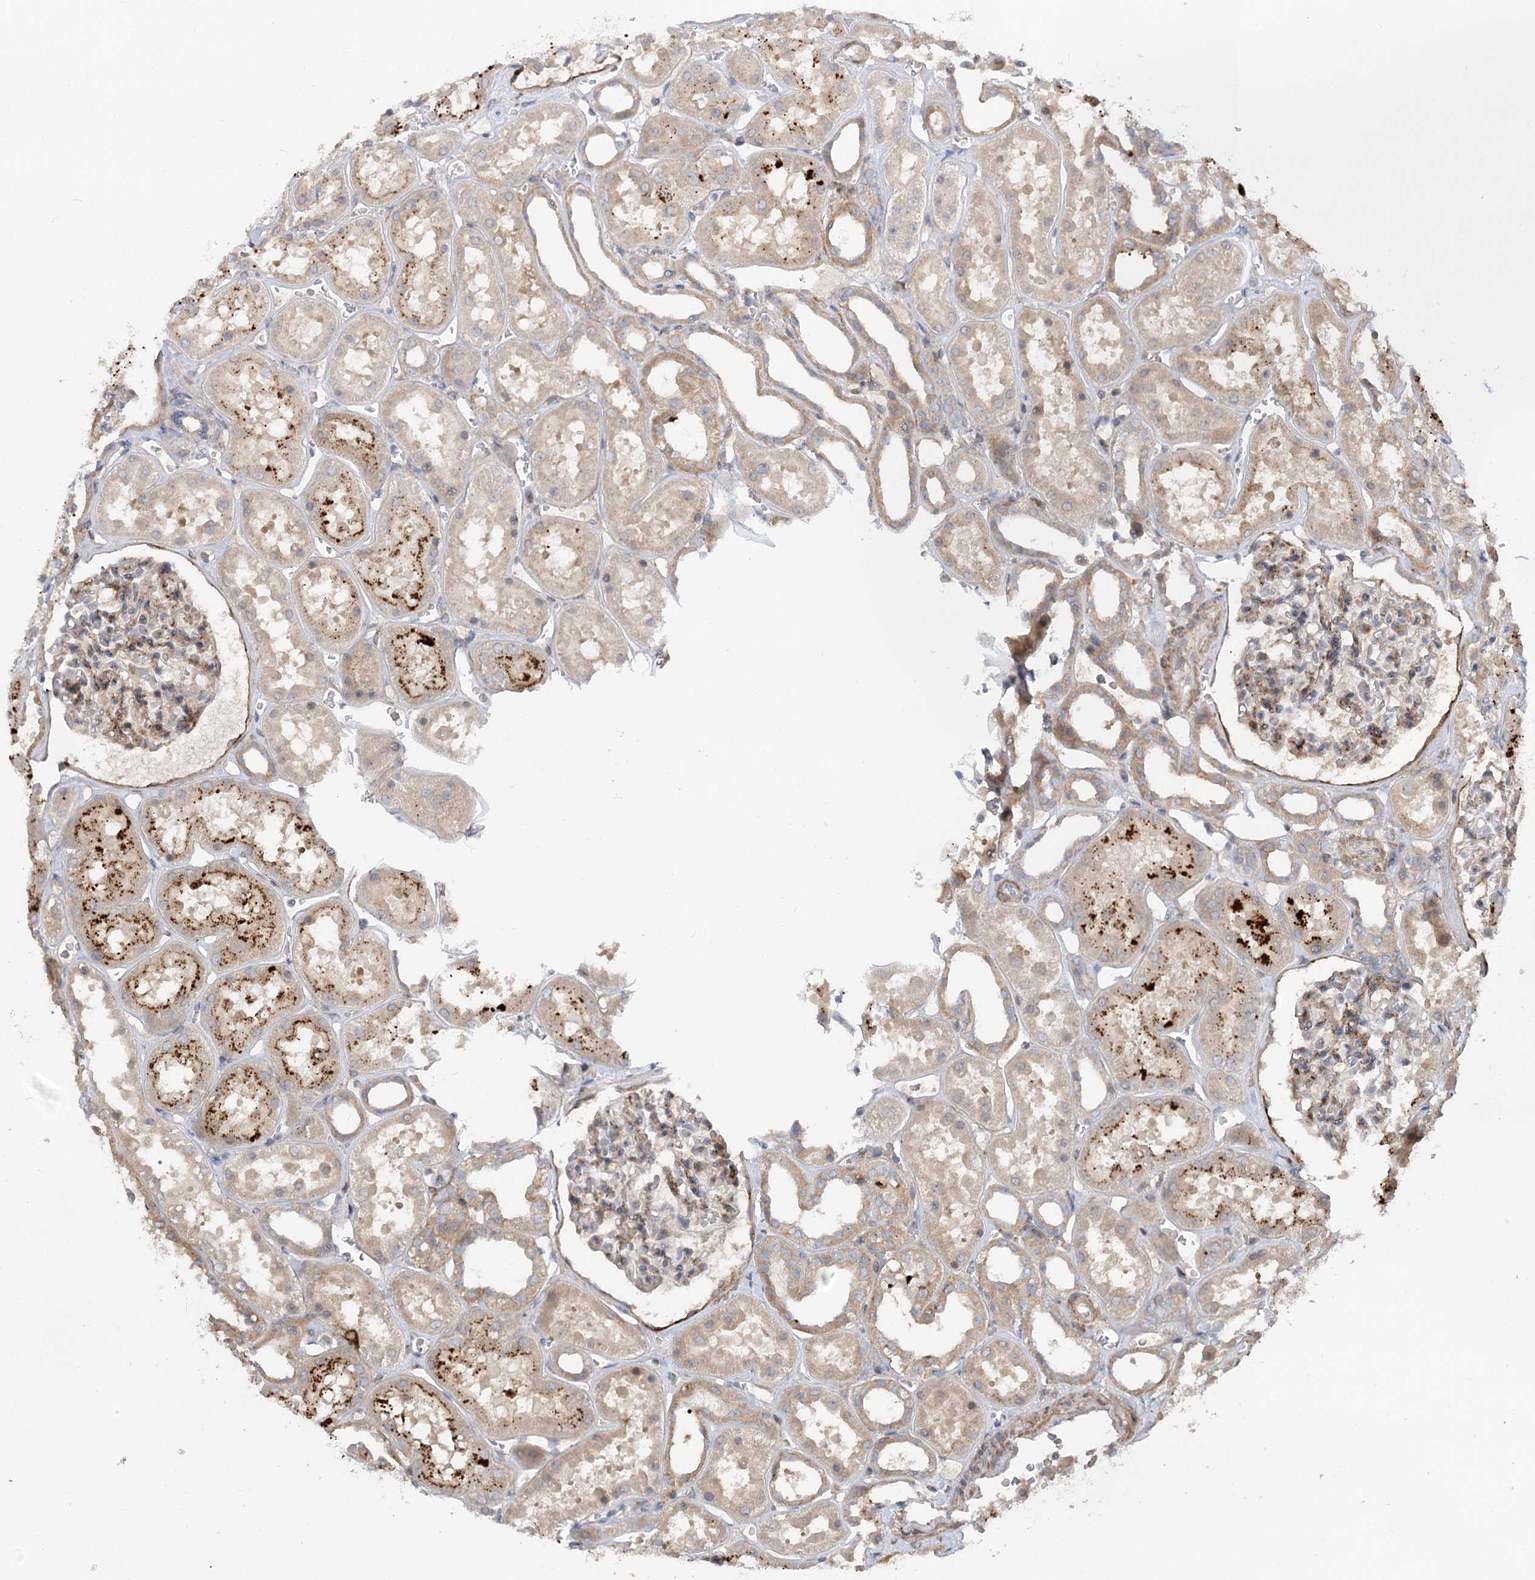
{"staining": {"intensity": "moderate", "quantity": "<25%", "location": "cytoplasmic/membranous"}, "tissue": "kidney", "cell_type": "Cells in glomeruli", "image_type": "normal", "snomed": [{"axis": "morphology", "description": "Normal tissue, NOS"}, {"axis": "topography", "description": "Kidney"}], "caption": "An image of kidney stained for a protein displays moderate cytoplasmic/membranous brown staining in cells in glomeruli. The staining is performed using DAB (3,3'-diaminobenzidine) brown chromogen to label protein expression. The nuclei are counter-stained blue using hematoxylin.", "gene": "FGF19", "patient": {"sex": "female", "age": 41}}